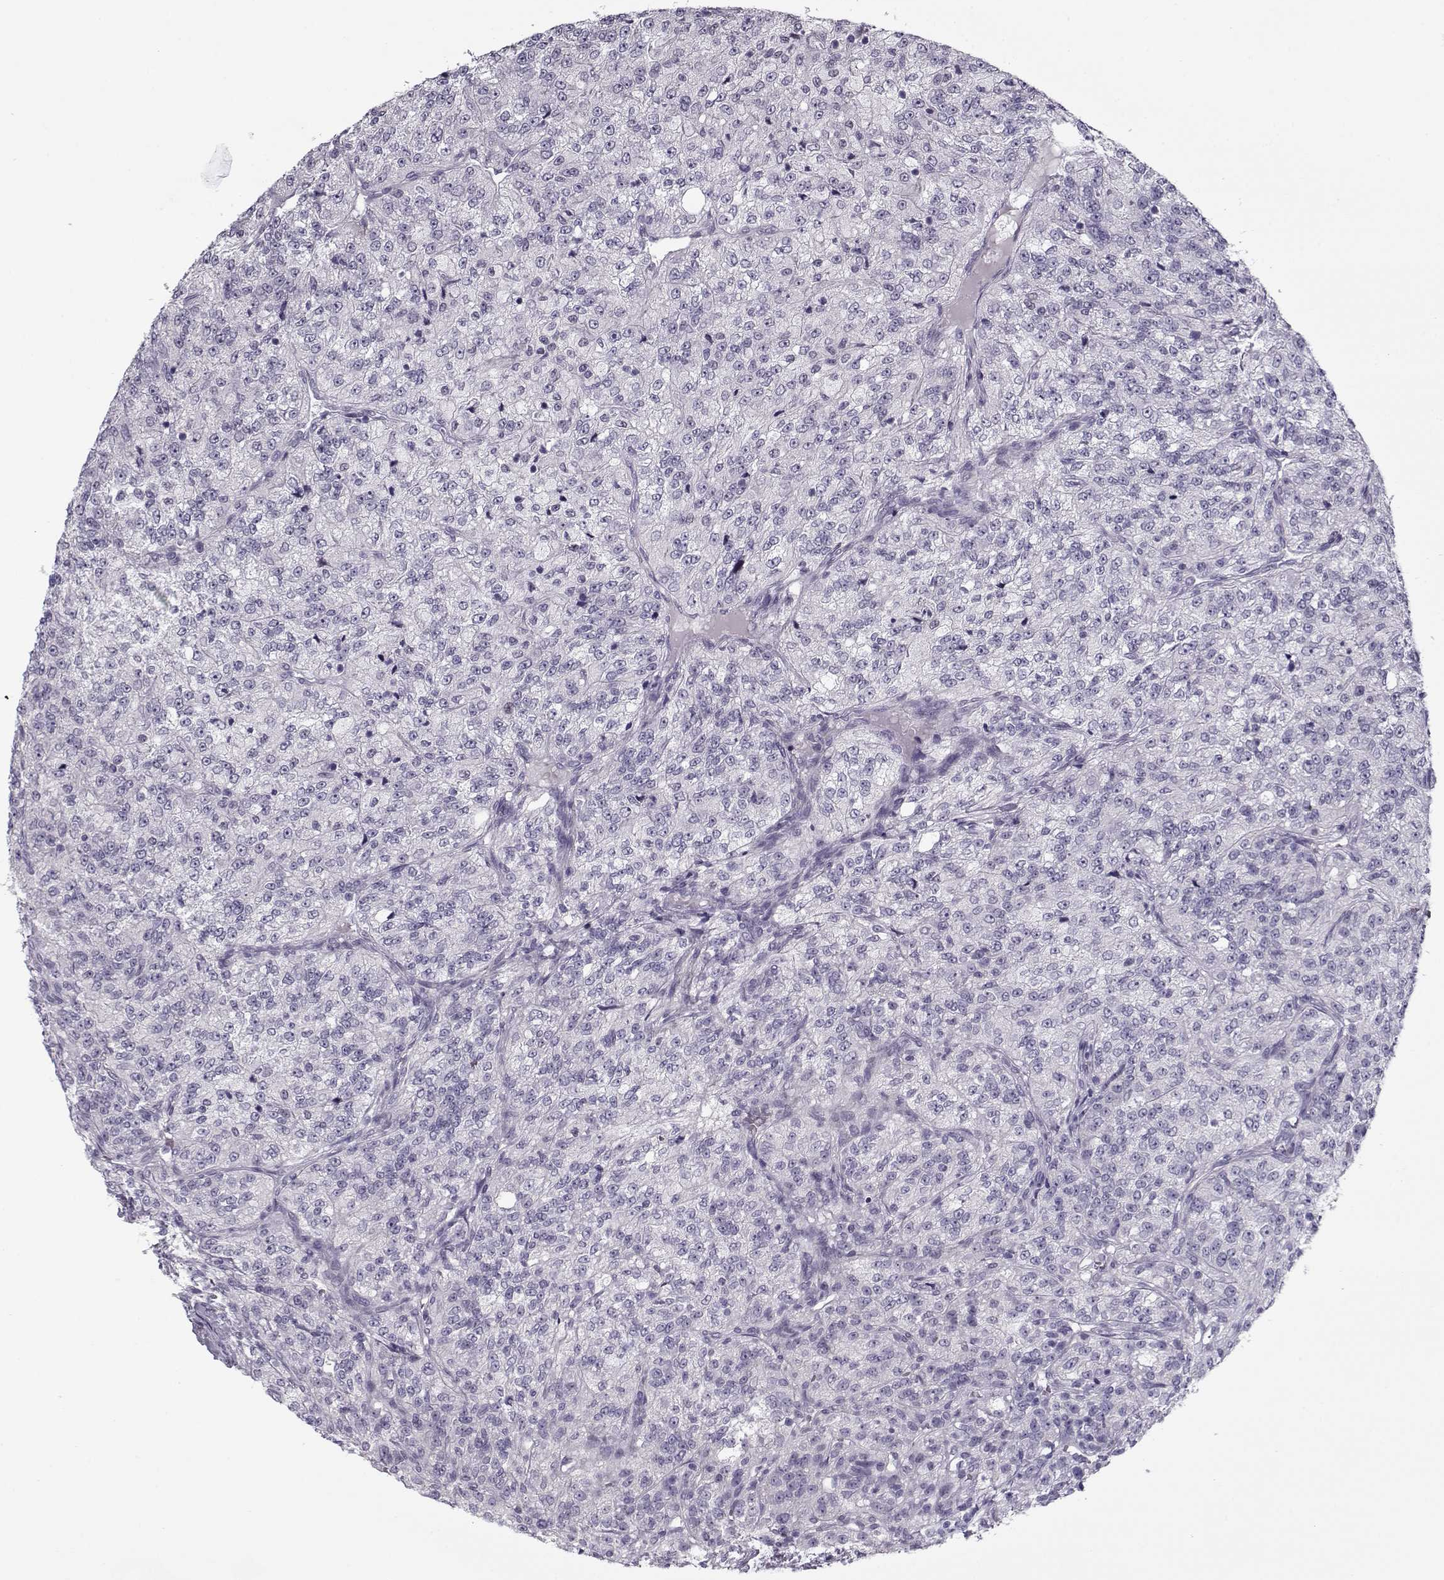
{"staining": {"intensity": "negative", "quantity": "none", "location": "none"}, "tissue": "renal cancer", "cell_type": "Tumor cells", "image_type": "cancer", "snomed": [{"axis": "morphology", "description": "Adenocarcinoma, NOS"}, {"axis": "topography", "description": "Kidney"}], "caption": "DAB (3,3'-diaminobenzidine) immunohistochemical staining of renal cancer demonstrates no significant staining in tumor cells. (DAB IHC with hematoxylin counter stain).", "gene": "CIBAR1", "patient": {"sex": "female", "age": 63}}